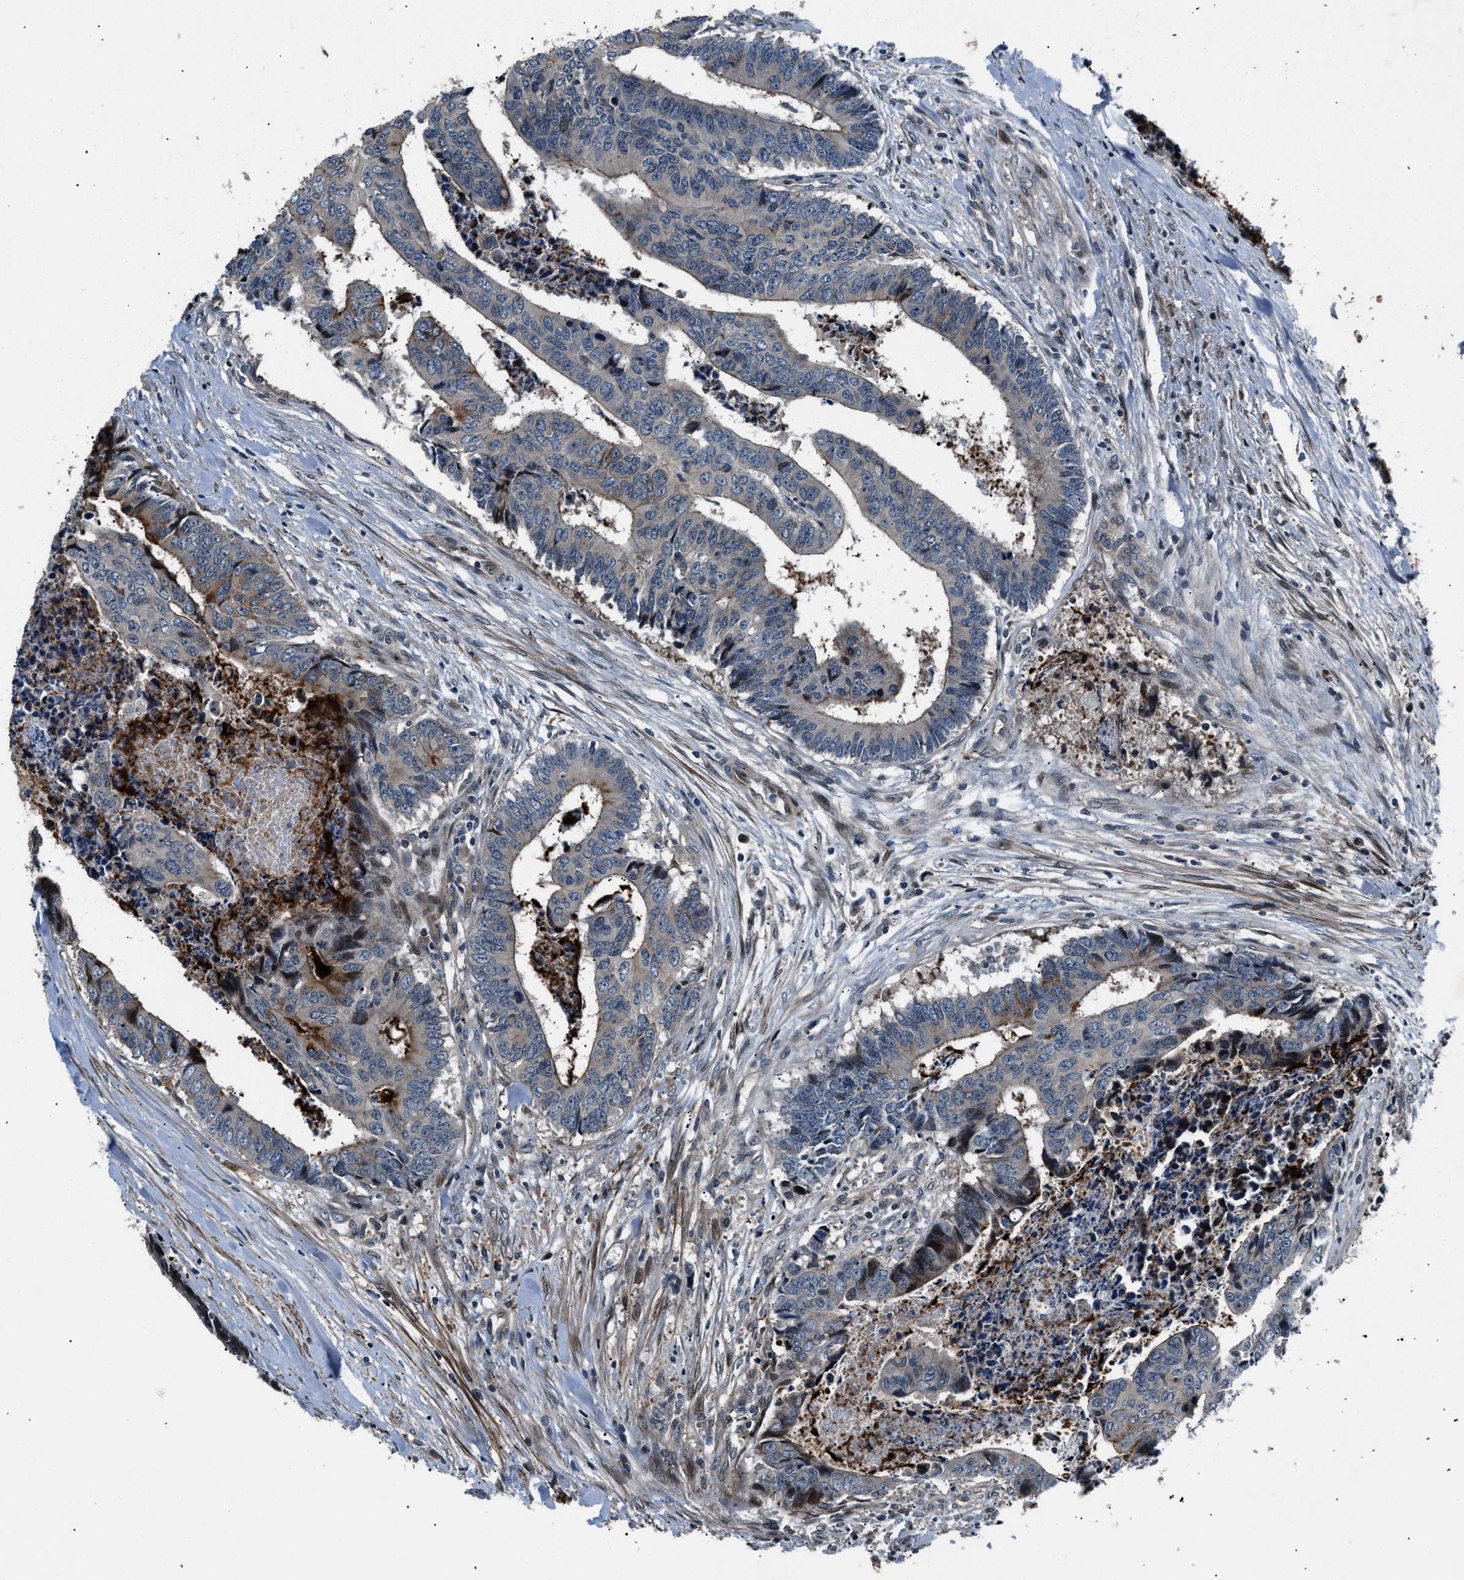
{"staining": {"intensity": "negative", "quantity": "none", "location": "none"}, "tissue": "colorectal cancer", "cell_type": "Tumor cells", "image_type": "cancer", "snomed": [{"axis": "morphology", "description": "Adenocarcinoma, NOS"}, {"axis": "topography", "description": "Rectum"}], "caption": "IHC histopathology image of human colorectal cancer (adenocarcinoma) stained for a protein (brown), which exhibits no staining in tumor cells.", "gene": "DYNC2I1", "patient": {"sex": "male", "age": 84}}